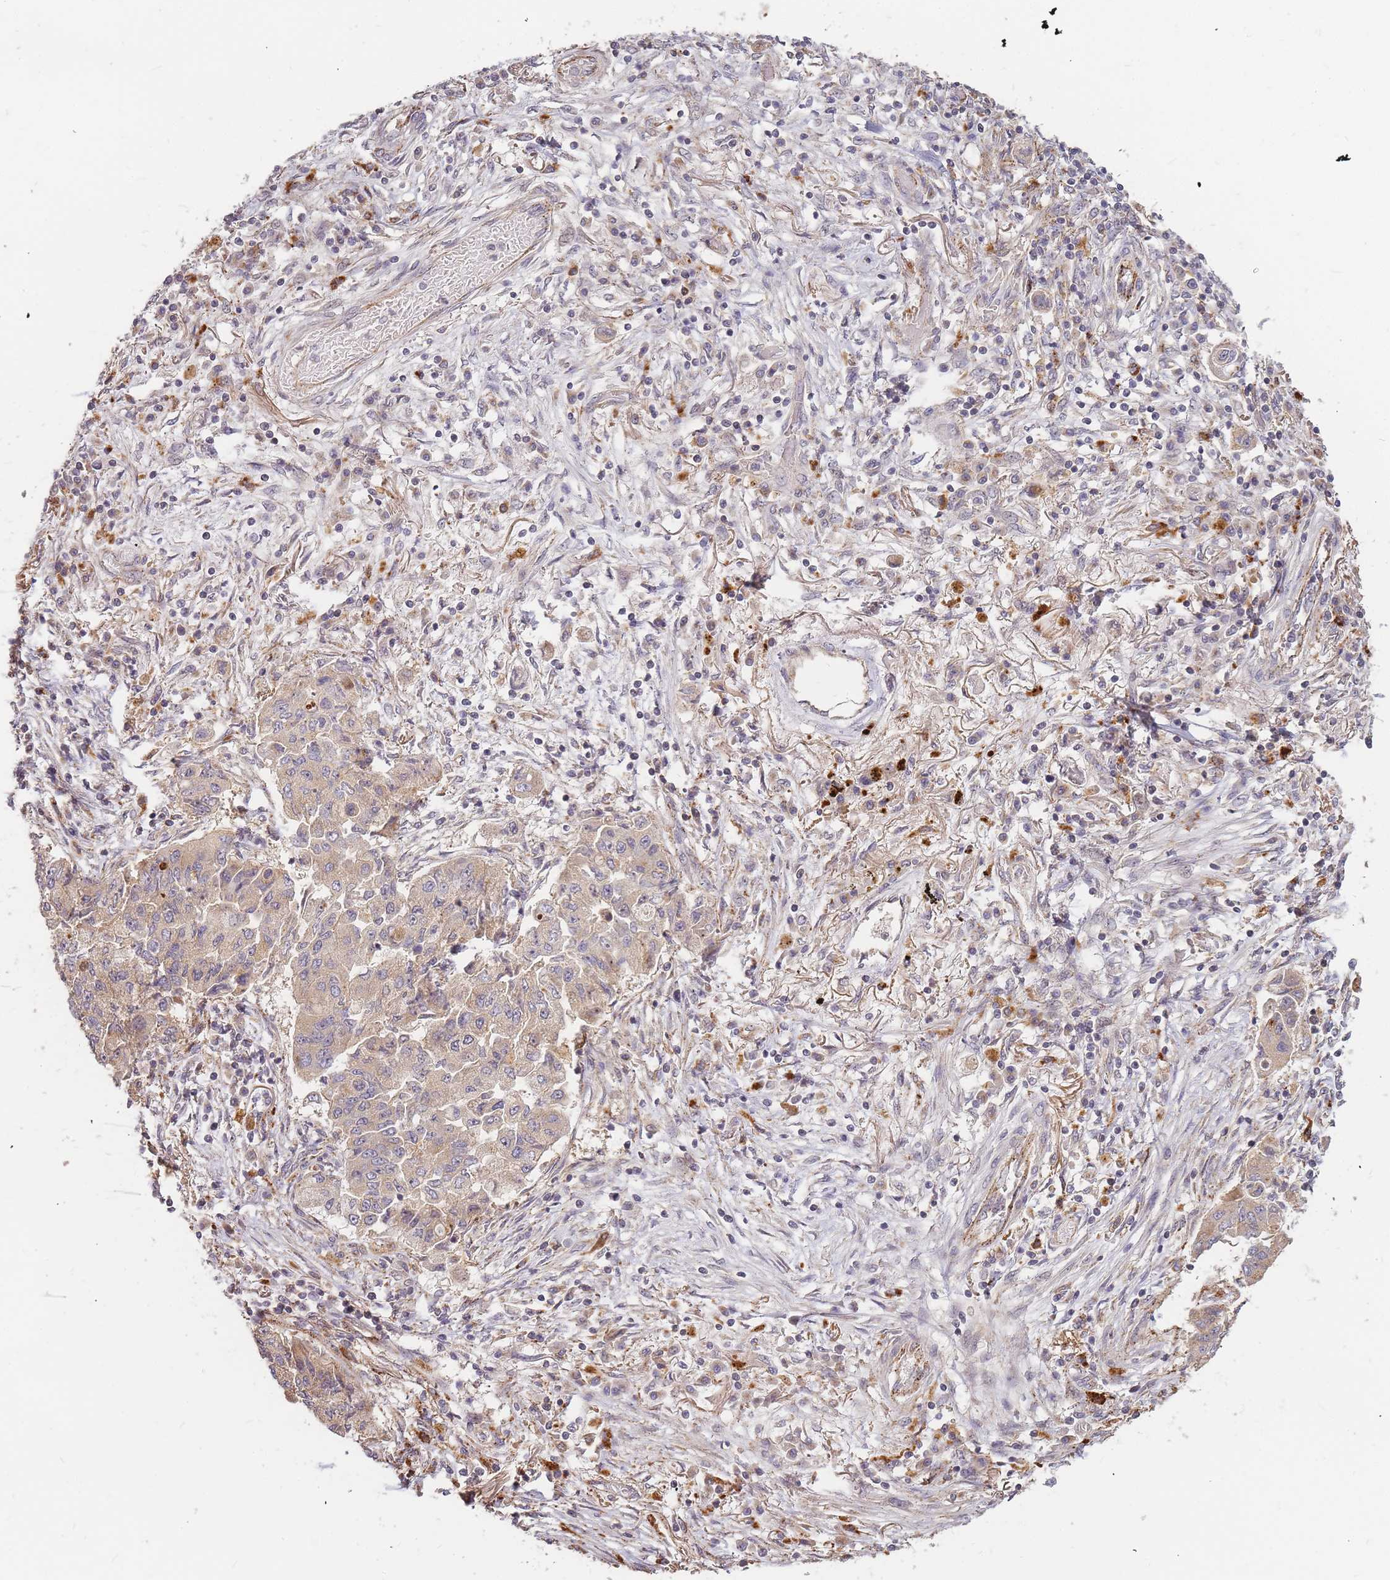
{"staining": {"intensity": "moderate", "quantity": ">75%", "location": "cytoplasmic/membranous"}, "tissue": "lung cancer", "cell_type": "Tumor cells", "image_type": "cancer", "snomed": [{"axis": "morphology", "description": "Squamous cell carcinoma, NOS"}, {"axis": "topography", "description": "Lung"}], "caption": "High-power microscopy captured an immunohistochemistry photomicrograph of lung squamous cell carcinoma, revealing moderate cytoplasmic/membranous staining in approximately >75% of tumor cells.", "gene": "ATG5", "patient": {"sex": "male", "age": 74}}